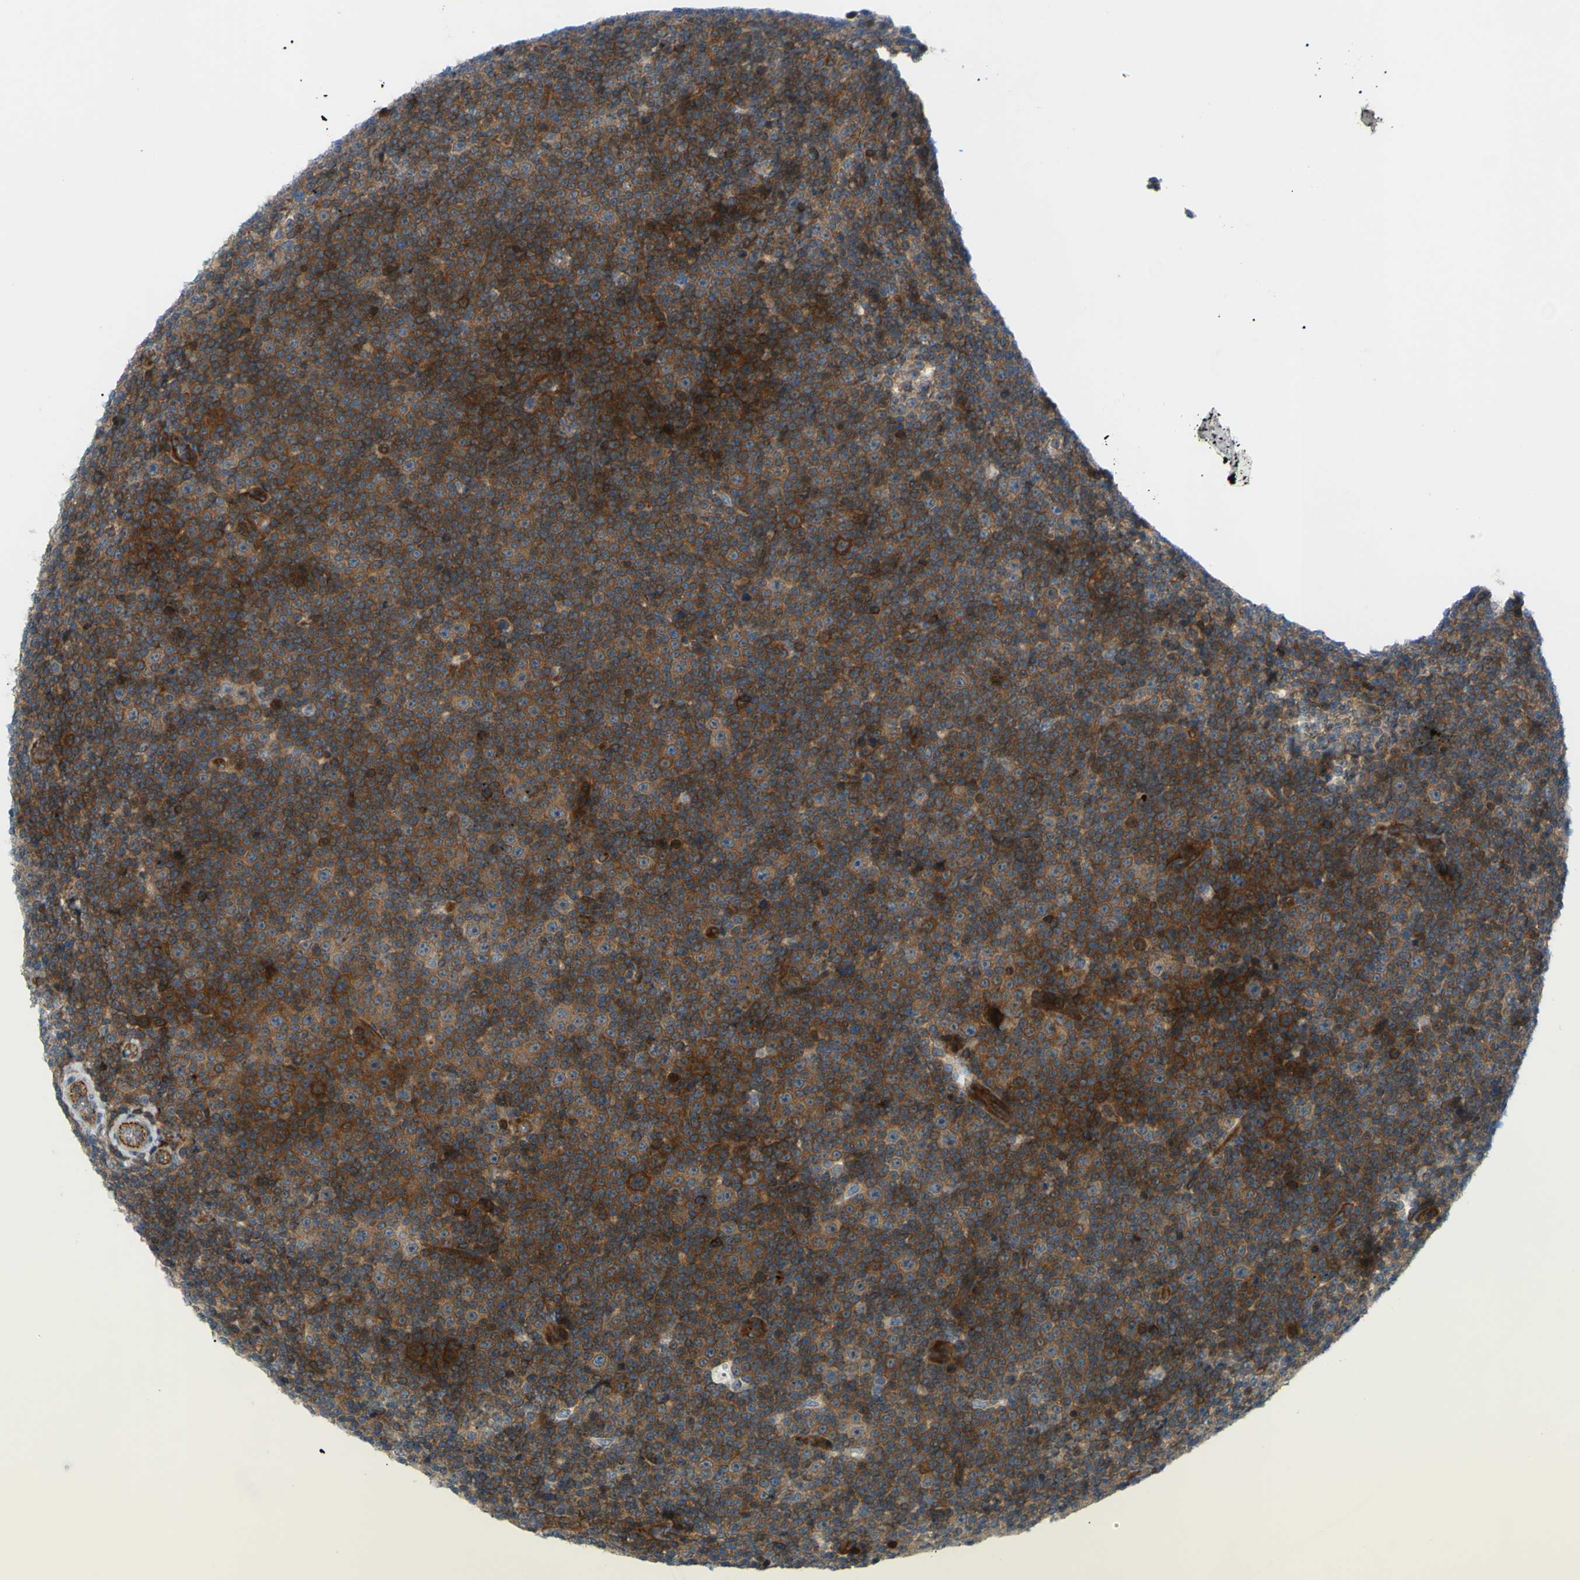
{"staining": {"intensity": "strong", "quantity": ">75%", "location": "cytoplasmic/membranous,nuclear"}, "tissue": "lymphoma", "cell_type": "Tumor cells", "image_type": "cancer", "snomed": [{"axis": "morphology", "description": "Malignant lymphoma, non-Hodgkin's type, Low grade"}, {"axis": "topography", "description": "Lymph node"}], "caption": "Immunohistochemical staining of lymphoma reveals high levels of strong cytoplasmic/membranous and nuclear expression in approximately >75% of tumor cells.", "gene": "PAK2", "patient": {"sex": "female", "age": 67}}